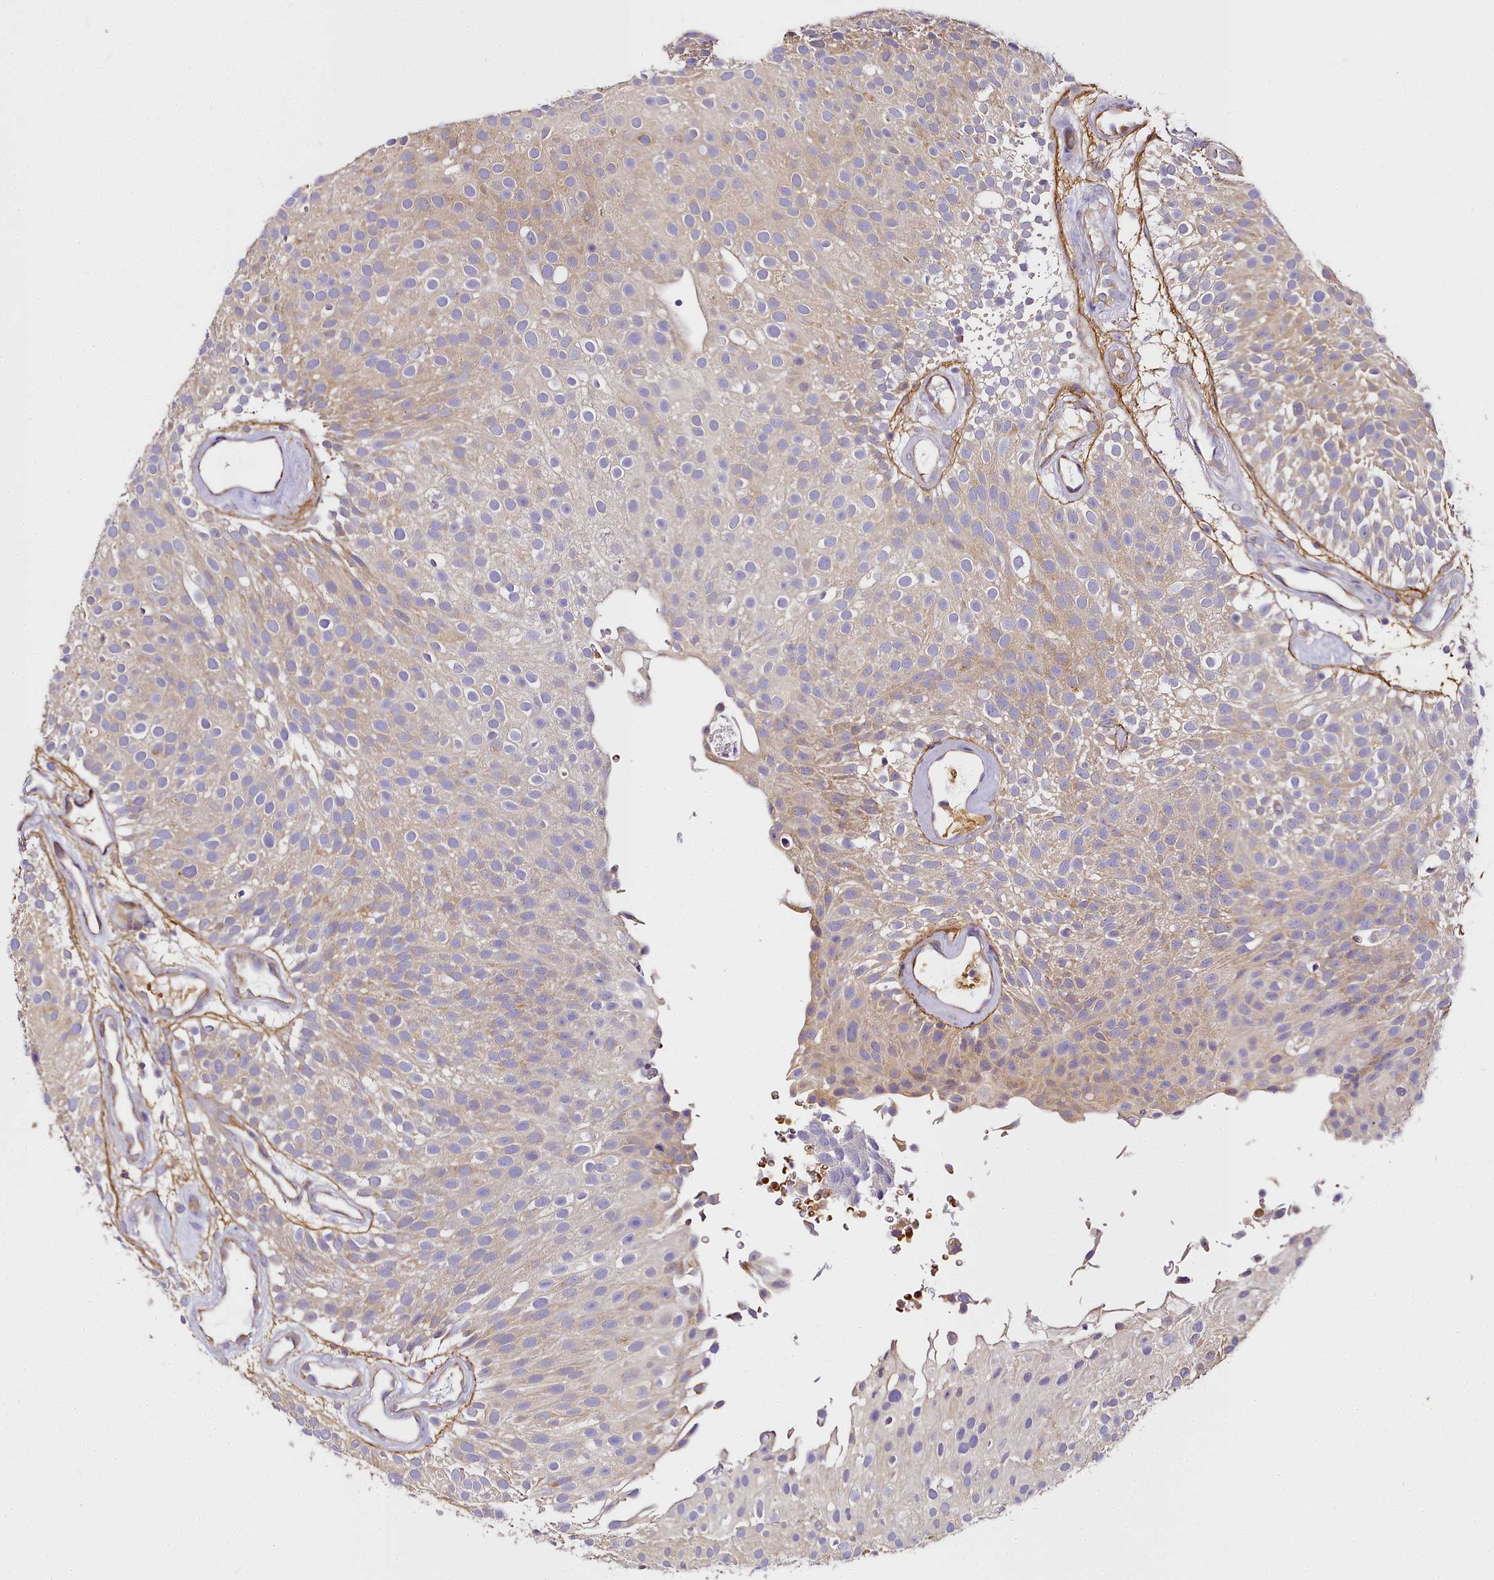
{"staining": {"intensity": "weak", "quantity": "<25%", "location": "cytoplasmic/membranous"}, "tissue": "urothelial cancer", "cell_type": "Tumor cells", "image_type": "cancer", "snomed": [{"axis": "morphology", "description": "Urothelial carcinoma, Low grade"}, {"axis": "topography", "description": "Urinary bladder"}], "caption": "The immunohistochemistry image has no significant staining in tumor cells of urothelial carcinoma (low-grade) tissue.", "gene": "NBPF1", "patient": {"sex": "male", "age": 78}}